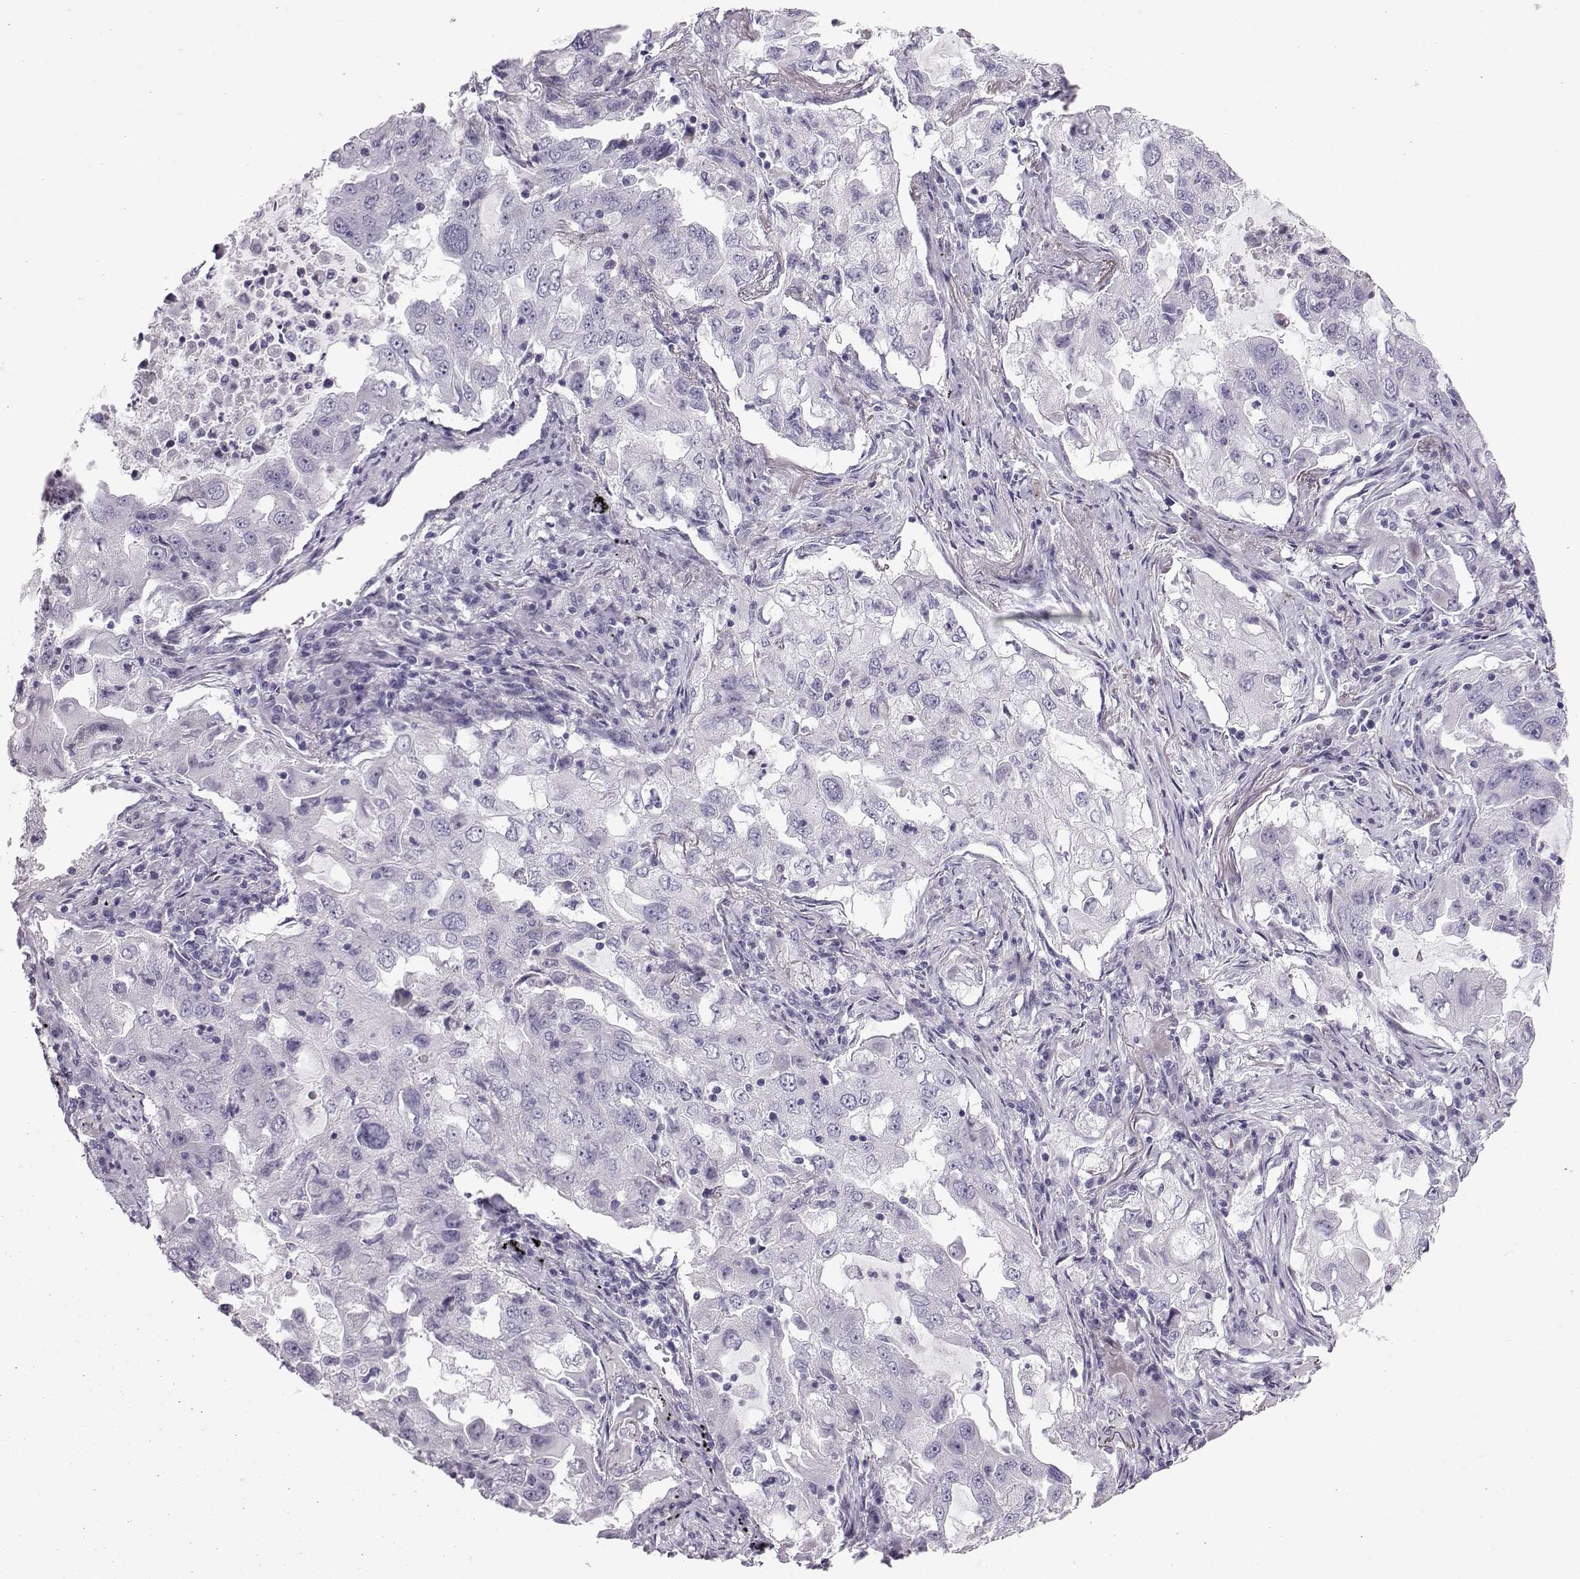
{"staining": {"intensity": "negative", "quantity": "none", "location": "none"}, "tissue": "lung cancer", "cell_type": "Tumor cells", "image_type": "cancer", "snomed": [{"axis": "morphology", "description": "Adenocarcinoma, NOS"}, {"axis": "topography", "description": "Lung"}], "caption": "Lung cancer (adenocarcinoma) was stained to show a protein in brown. There is no significant positivity in tumor cells. (DAB (3,3'-diaminobenzidine) IHC visualized using brightfield microscopy, high magnification).", "gene": "DMRT3", "patient": {"sex": "female", "age": 61}}